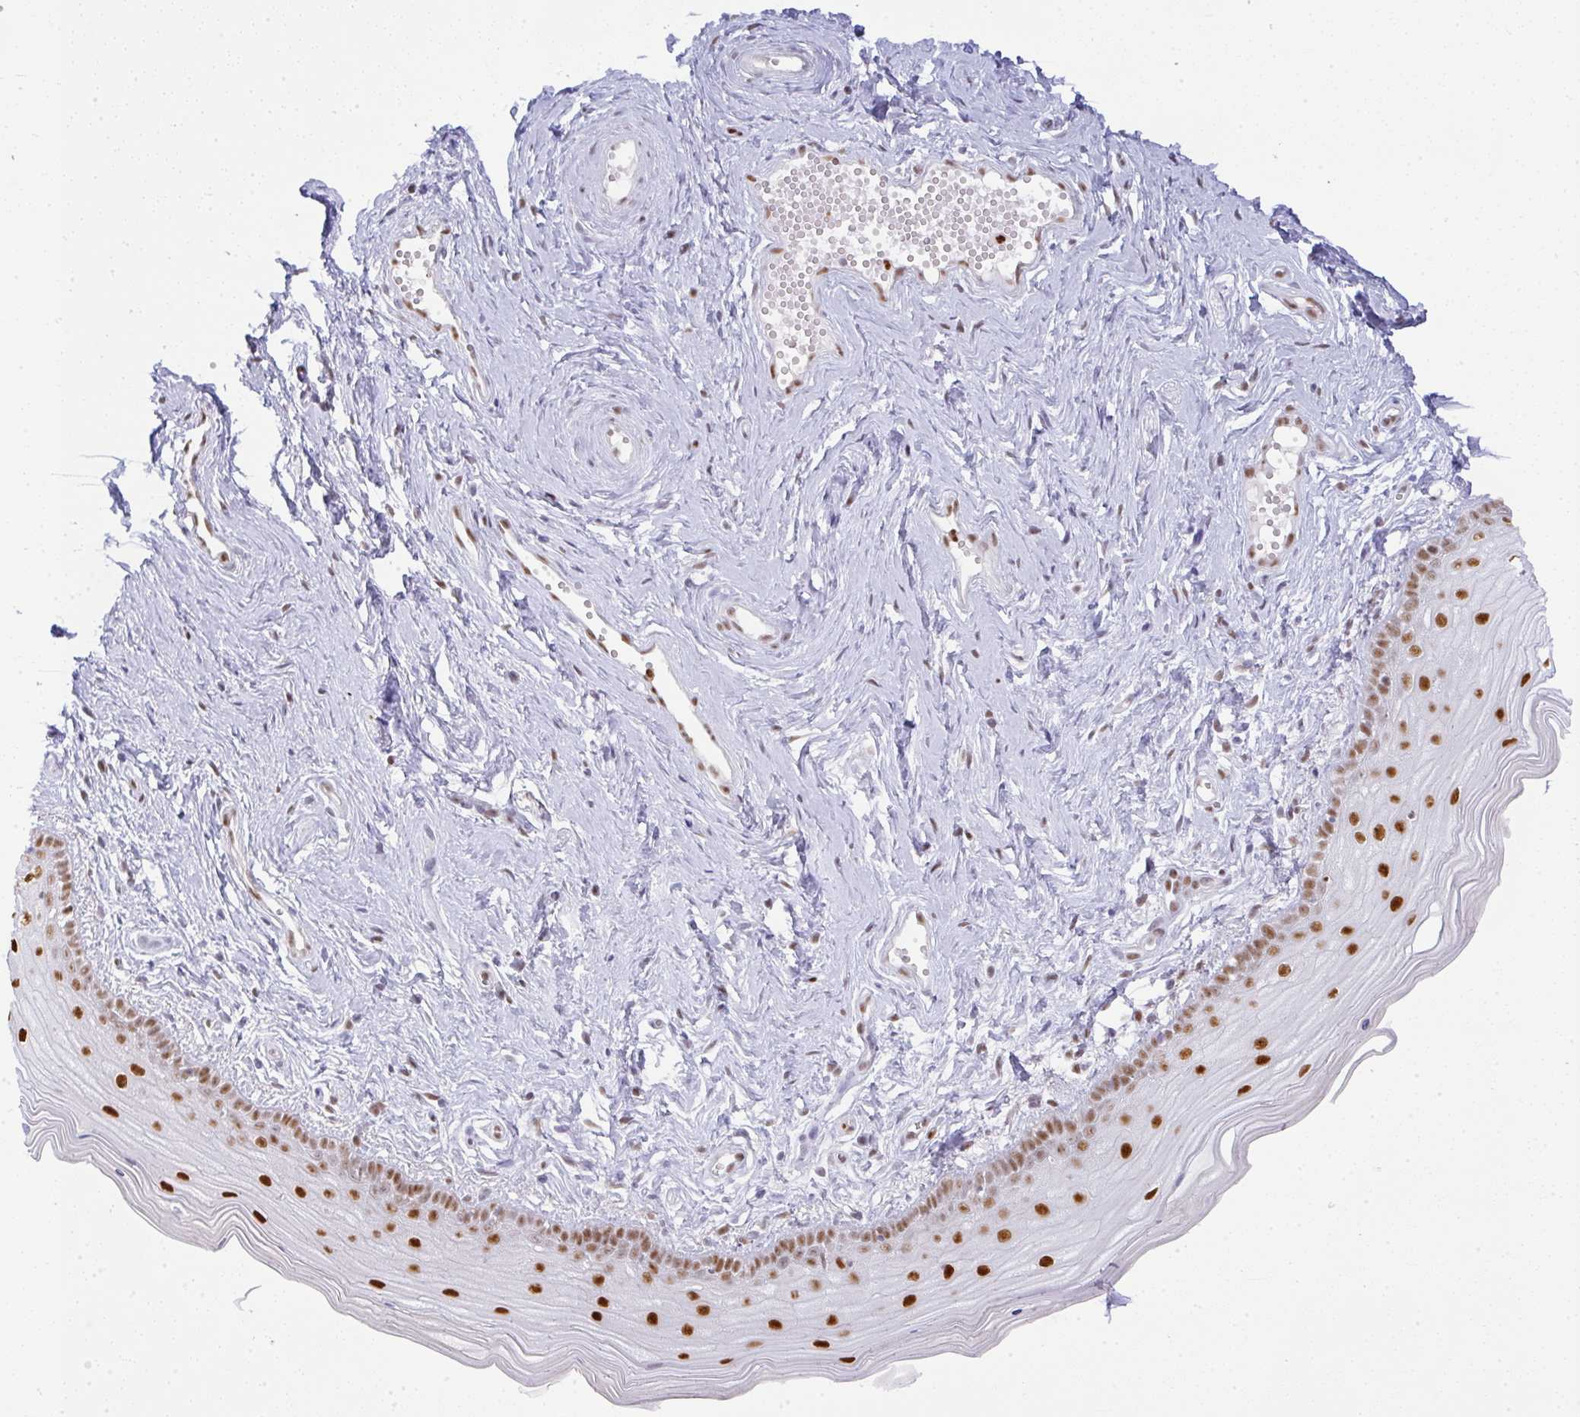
{"staining": {"intensity": "strong", "quantity": "25%-75%", "location": "nuclear"}, "tissue": "vagina", "cell_type": "Squamous epithelial cells", "image_type": "normal", "snomed": [{"axis": "morphology", "description": "Normal tissue, NOS"}, {"axis": "topography", "description": "Vagina"}], "caption": "Brown immunohistochemical staining in unremarkable human vagina displays strong nuclear staining in approximately 25%-75% of squamous epithelial cells. (Brightfield microscopy of DAB IHC at high magnification).", "gene": "BBX", "patient": {"sex": "female", "age": 38}}